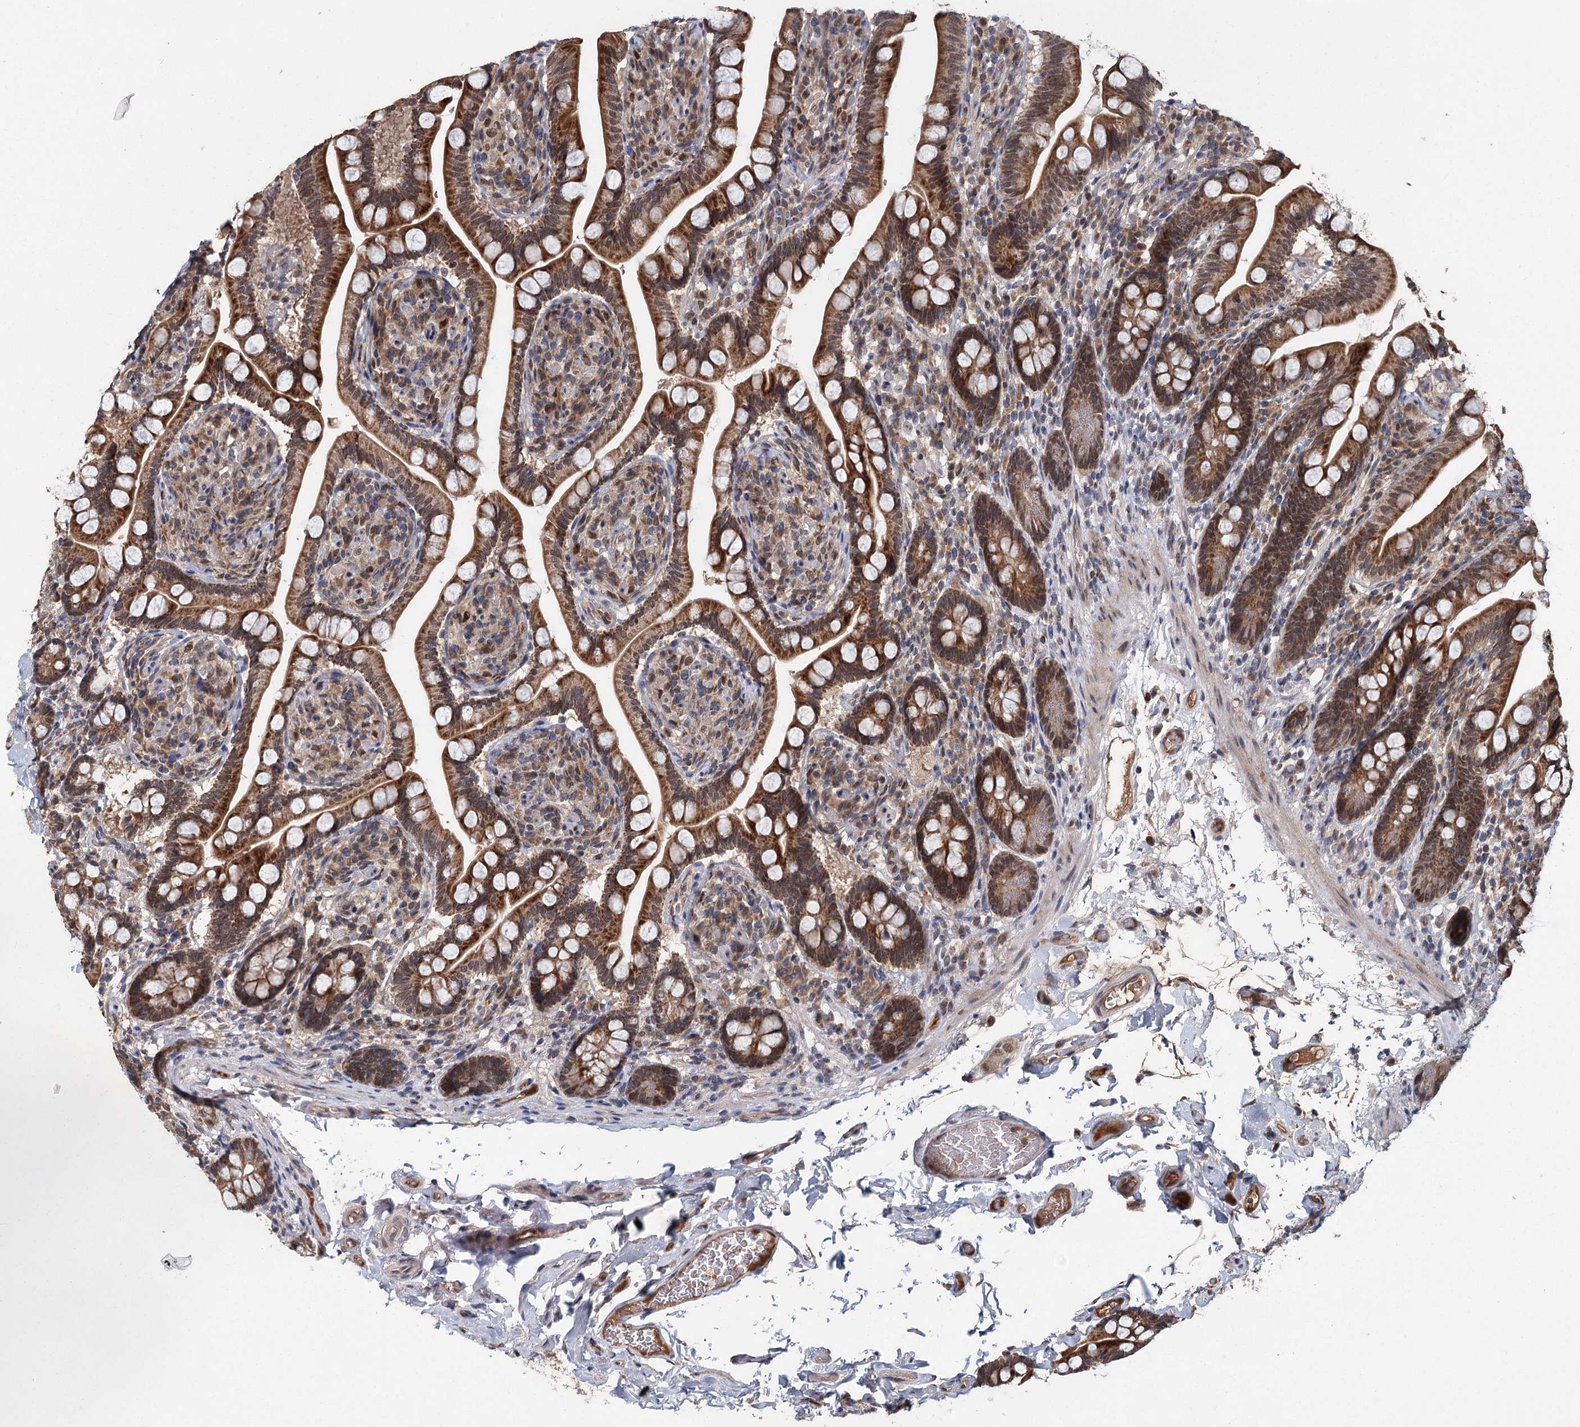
{"staining": {"intensity": "moderate", "quantity": ">75%", "location": "cytoplasmic/membranous,nuclear"}, "tissue": "small intestine", "cell_type": "Glandular cells", "image_type": "normal", "snomed": [{"axis": "morphology", "description": "Normal tissue, NOS"}, {"axis": "topography", "description": "Small intestine"}], "caption": "Moderate cytoplasmic/membranous,nuclear expression for a protein is identified in about >75% of glandular cells of normal small intestine using immunohistochemistry (IHC).", "gene": "MYG1", "patient": {"sex": "female", "age": 64}}